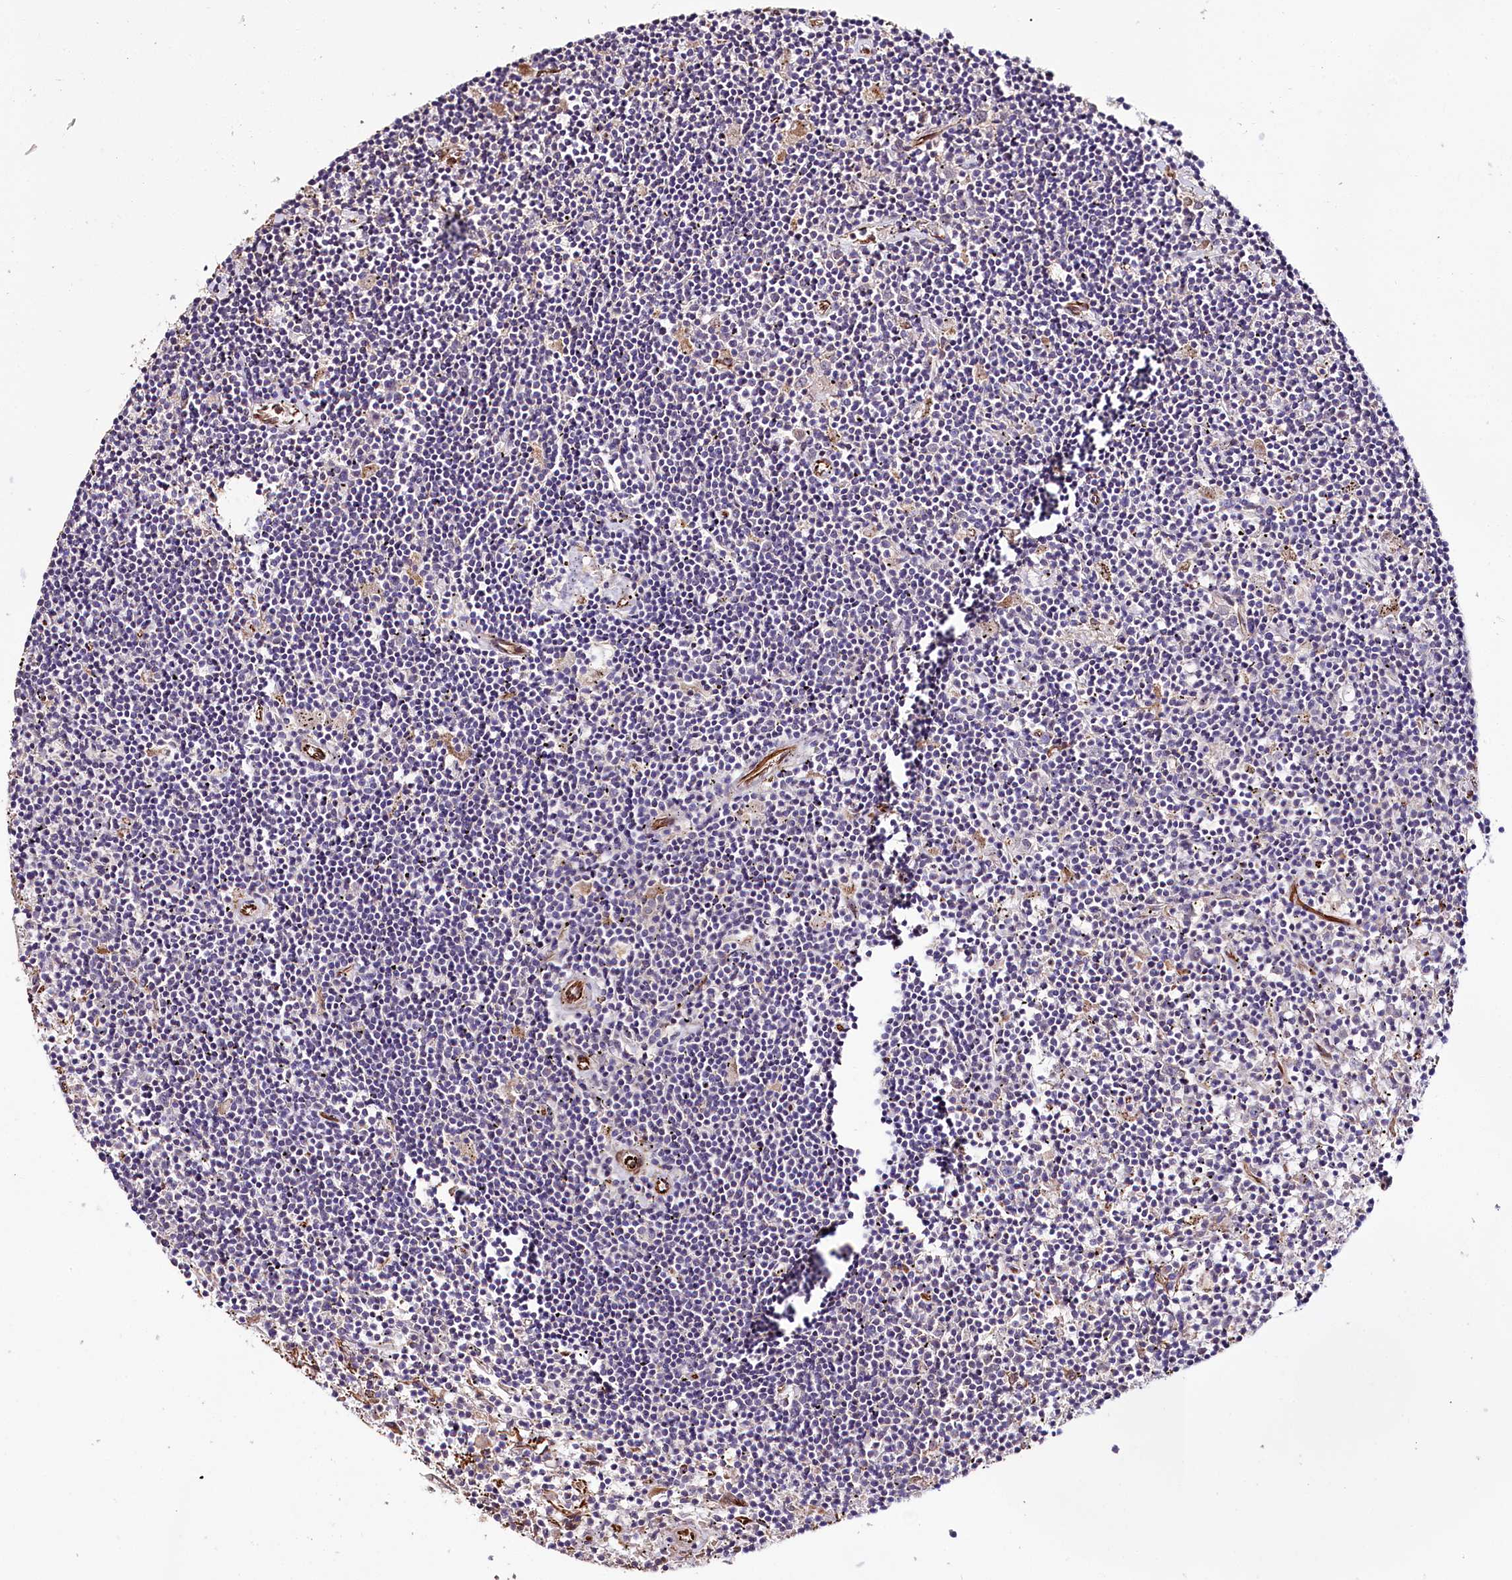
{"staining": {"intensity": "negative", "quantity": "none", "location": "none"}, "tissue": "lymphoma", "cell_type": "Tumor cells", "image_type": "cancer", "snomed": [{"axis": "morphology", "description": "Malignant lymphoma, non-Hodgkin's type, Low grade"}, {"axis": "topography", "description": "Spleen"}], "caption": "Tumor cells show no significant staining in malignant lymphoma, non-Hodgkin's type (low-grade).", "gene": "TTC12", "patient": {"sex": "male", "age": 76}}